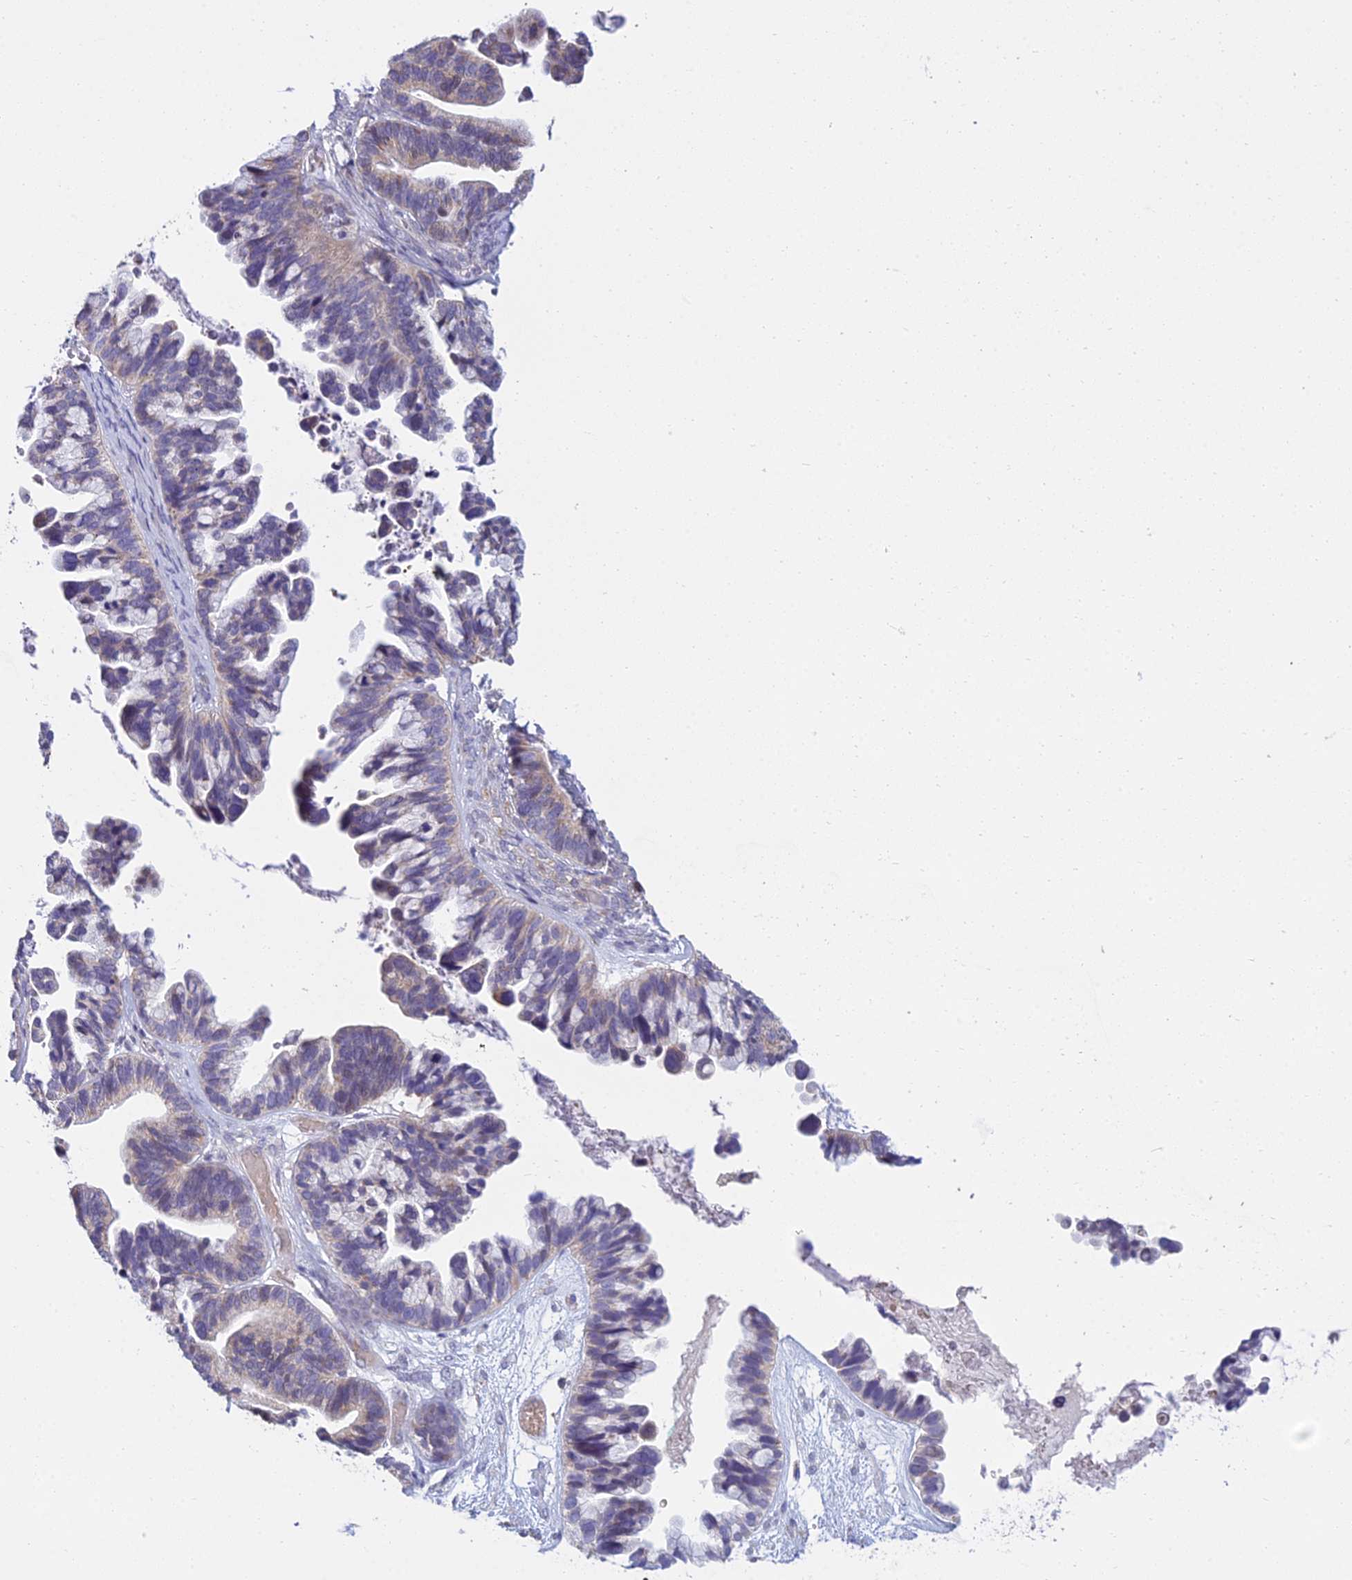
{"staining": {"intensity": "weak", "quantity": "<25%", "location": "cytoplasmic/membranous"}, "tissue": "ovarian cancer", "cell_type": "Tumor cells", "image_type": "cancer", "snomed": [{"axis": "morphology", "description": "Cystadenocarcinoma, serous, NOS"}, {"axis": "topography", "description": "Ovary"}], "caption": "Tumor cells are negative for brown protein staining in serous cystadenocarcinoma (ovarian). (IHC, brightfield microscopy, high magnification).", "gene": "CFAP206", "patient": {"sex": "female", "age": 56}}